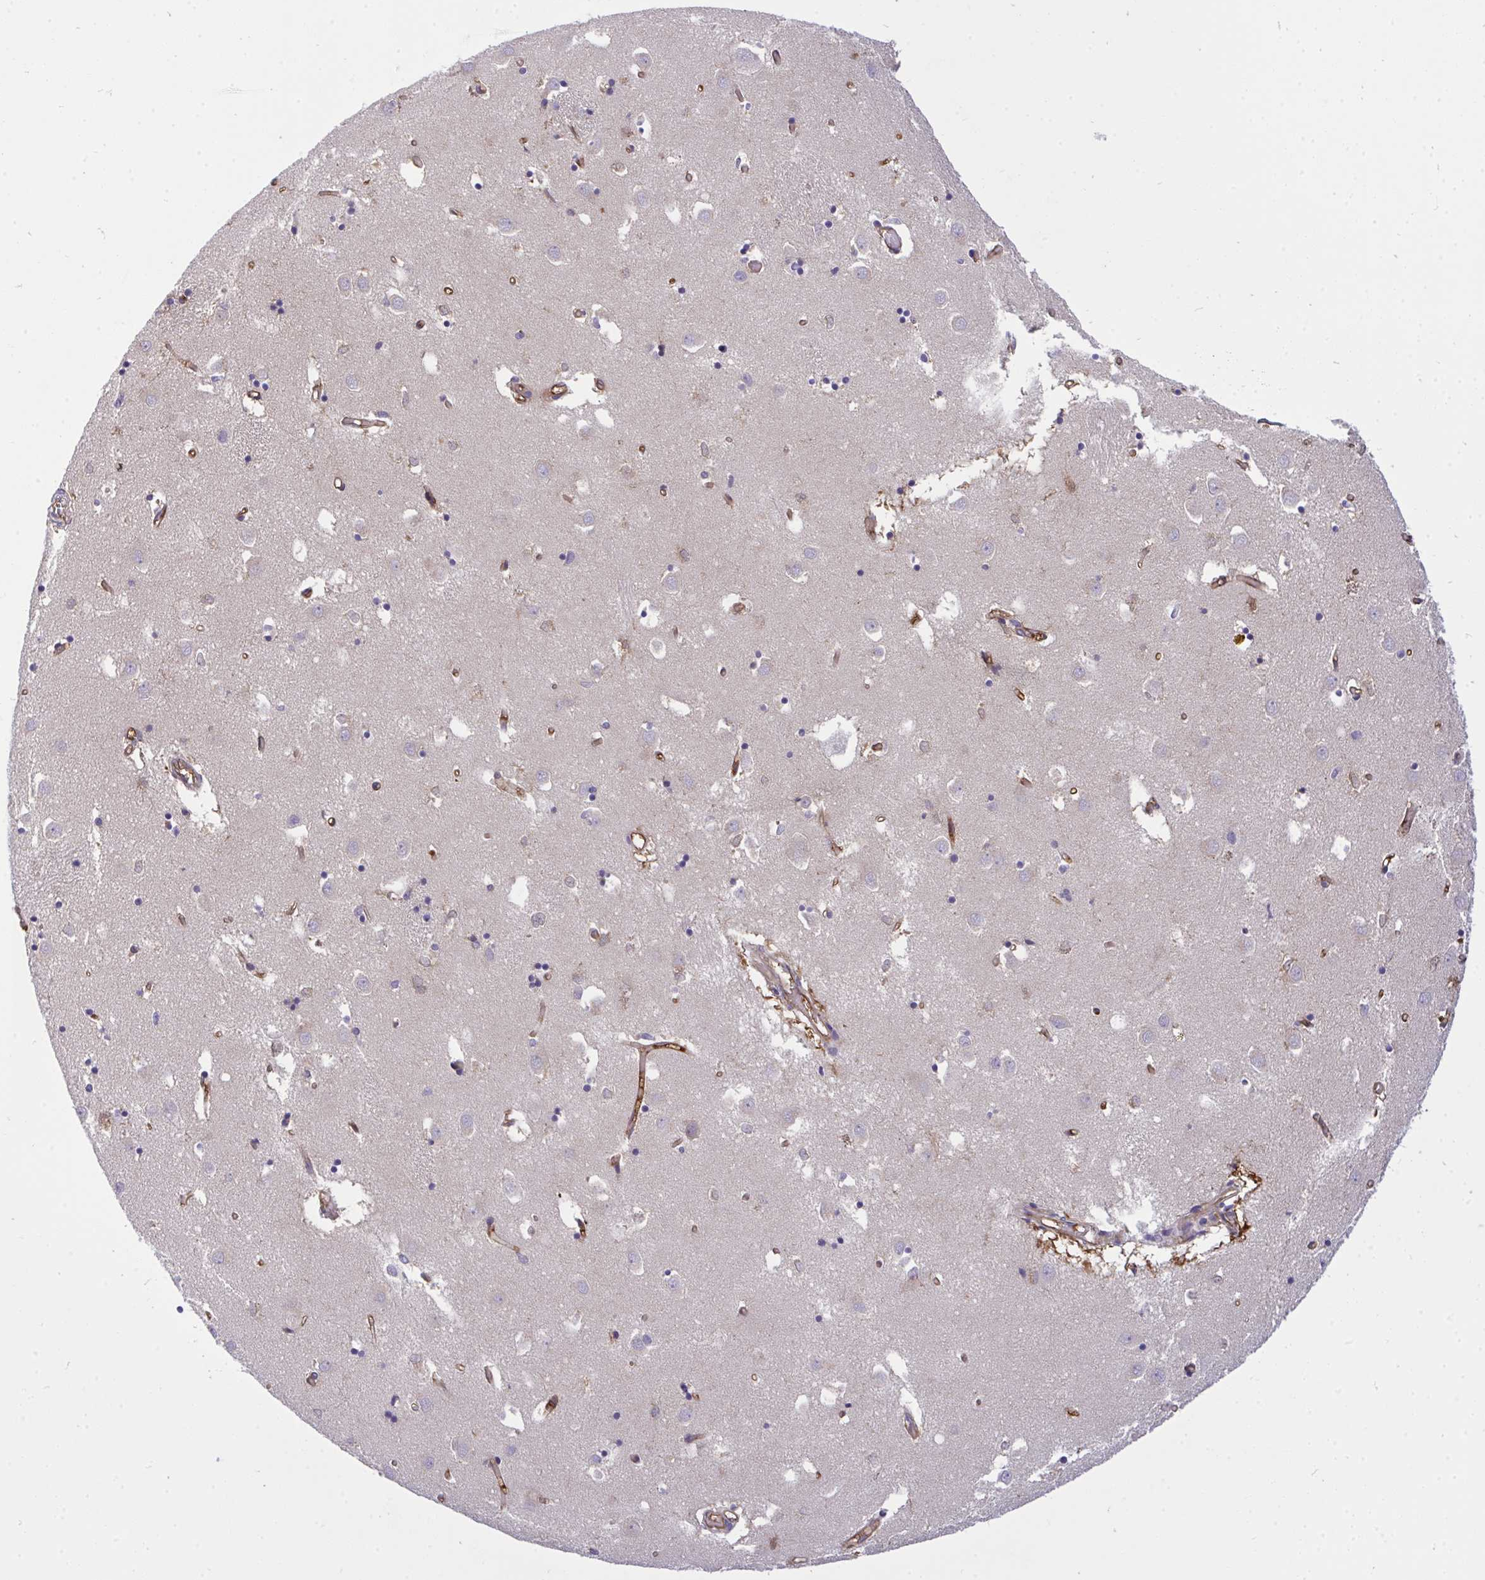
{"staining": {"intensity": "moderate", "quantity": "<25%", "location": "cytoplasmic/membranous"}, "tissue": "caudate", "cell_type": "Glial cells", "image_type": "normal", "snomed": [{"axis": "morphology", "description": "Normal tissue, NOS"}, {"axis": "topography", "description": "Lateral ventricle wall"}], "caption": "This image reveals IHC staining of benign caudate, with low moderate cytoplasmic/membranous staining in approximately <25% of glial cells.", "gene": "C19orf54", "patient": {"sex": "male", "age": 70}}